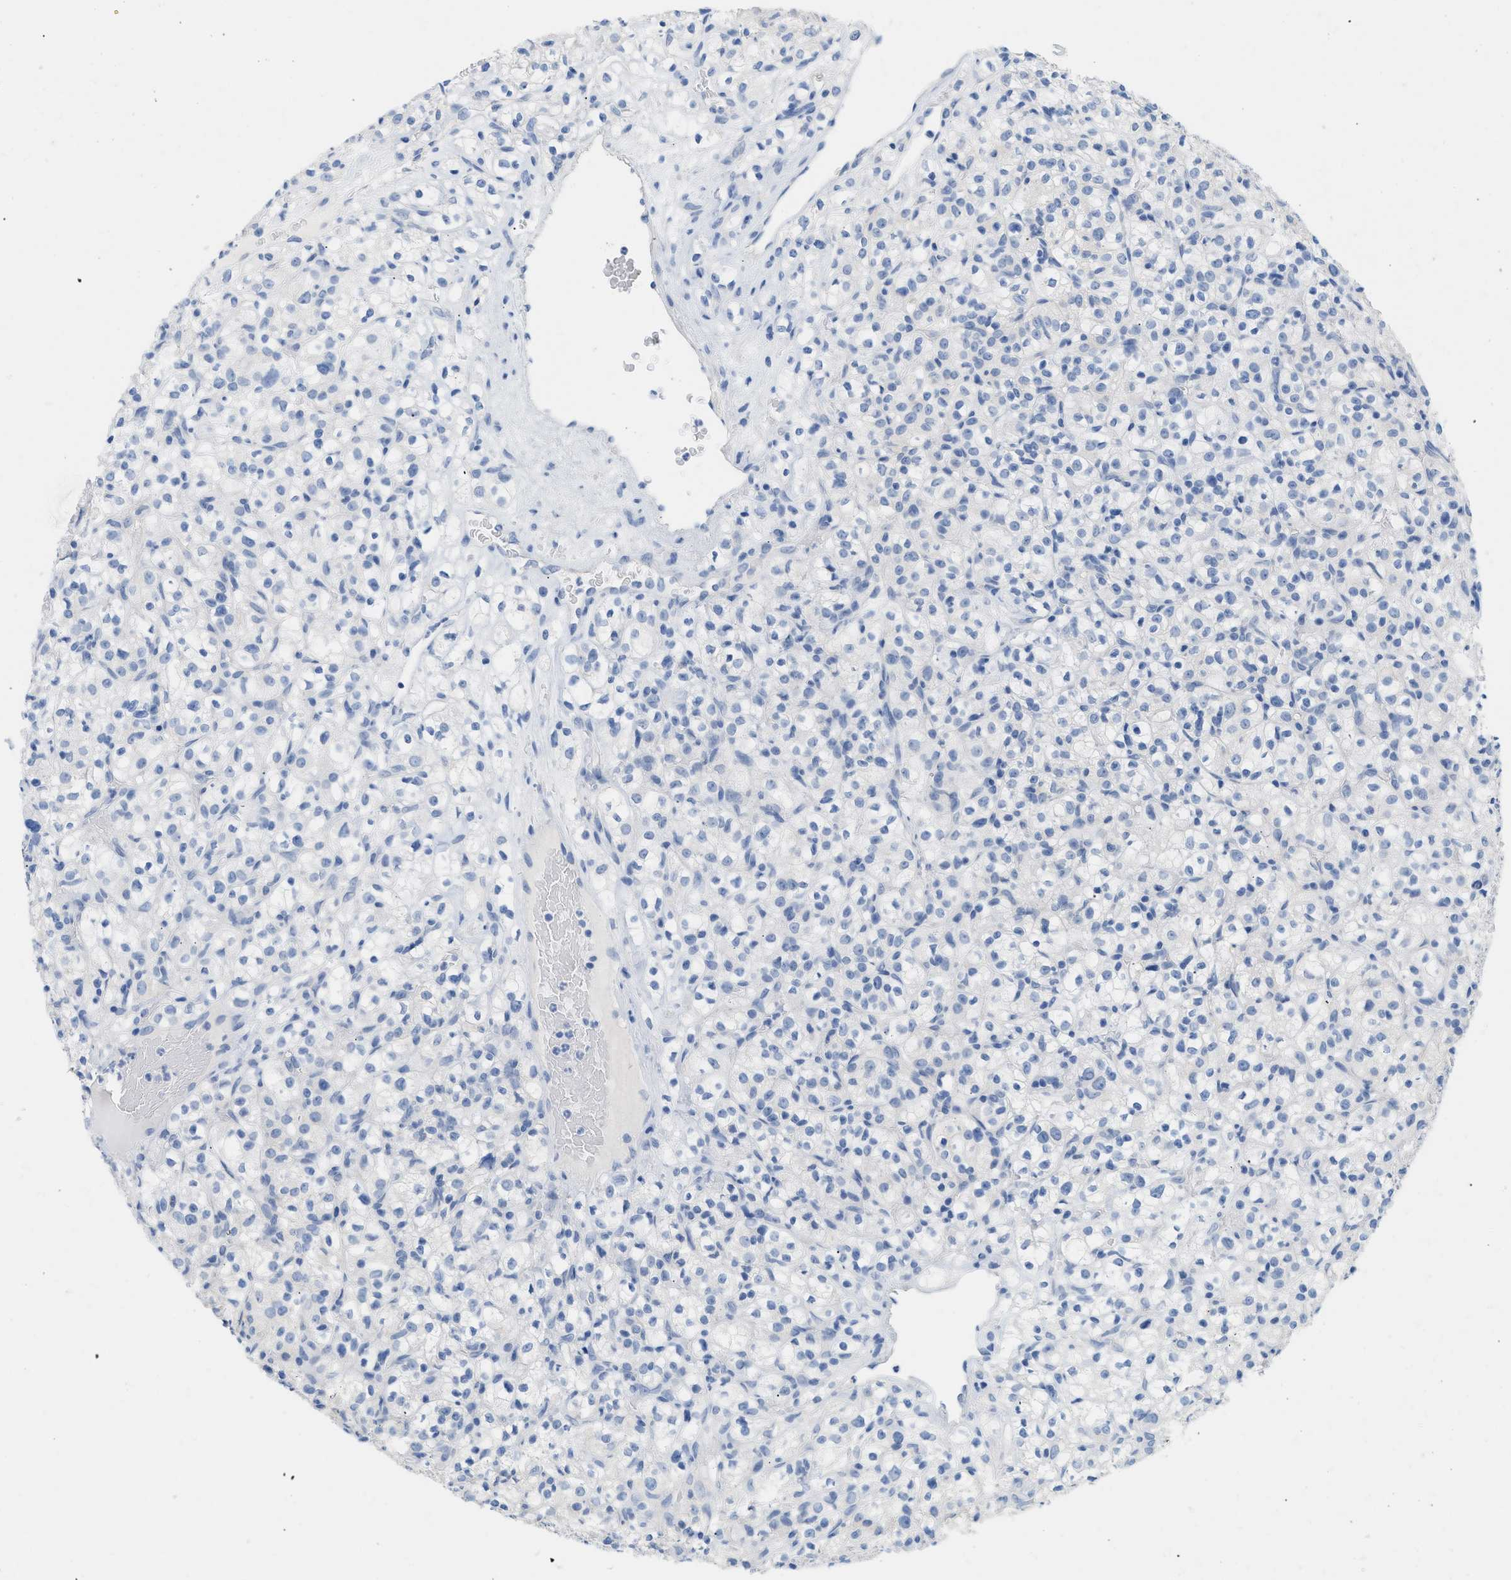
{"staining": {"intensity": "negative", "quantity": "none", "location": "none"}, "tissue": "renal cancer", "cell_type": "Tumor cells", "image_type": "cancer", "snomed": [{"axis": "morphology", "description": "Normal tissue, NOS"}, {"axis": "morphology", "description": "Adenocarcinoma, NOS"}, {"axis": "topography", "description": "Kidney"}], "caption": "High magnification brightfield microscopy of adenocarcinoma (renal) stained with DAB (3,3'-diaminobenzidine) (brown) and counterstained with hematoxylin (blue): tumor cells show no significant staining.", "gene": "PAPPA", "patient": {"sex": "female", "age": 72}}